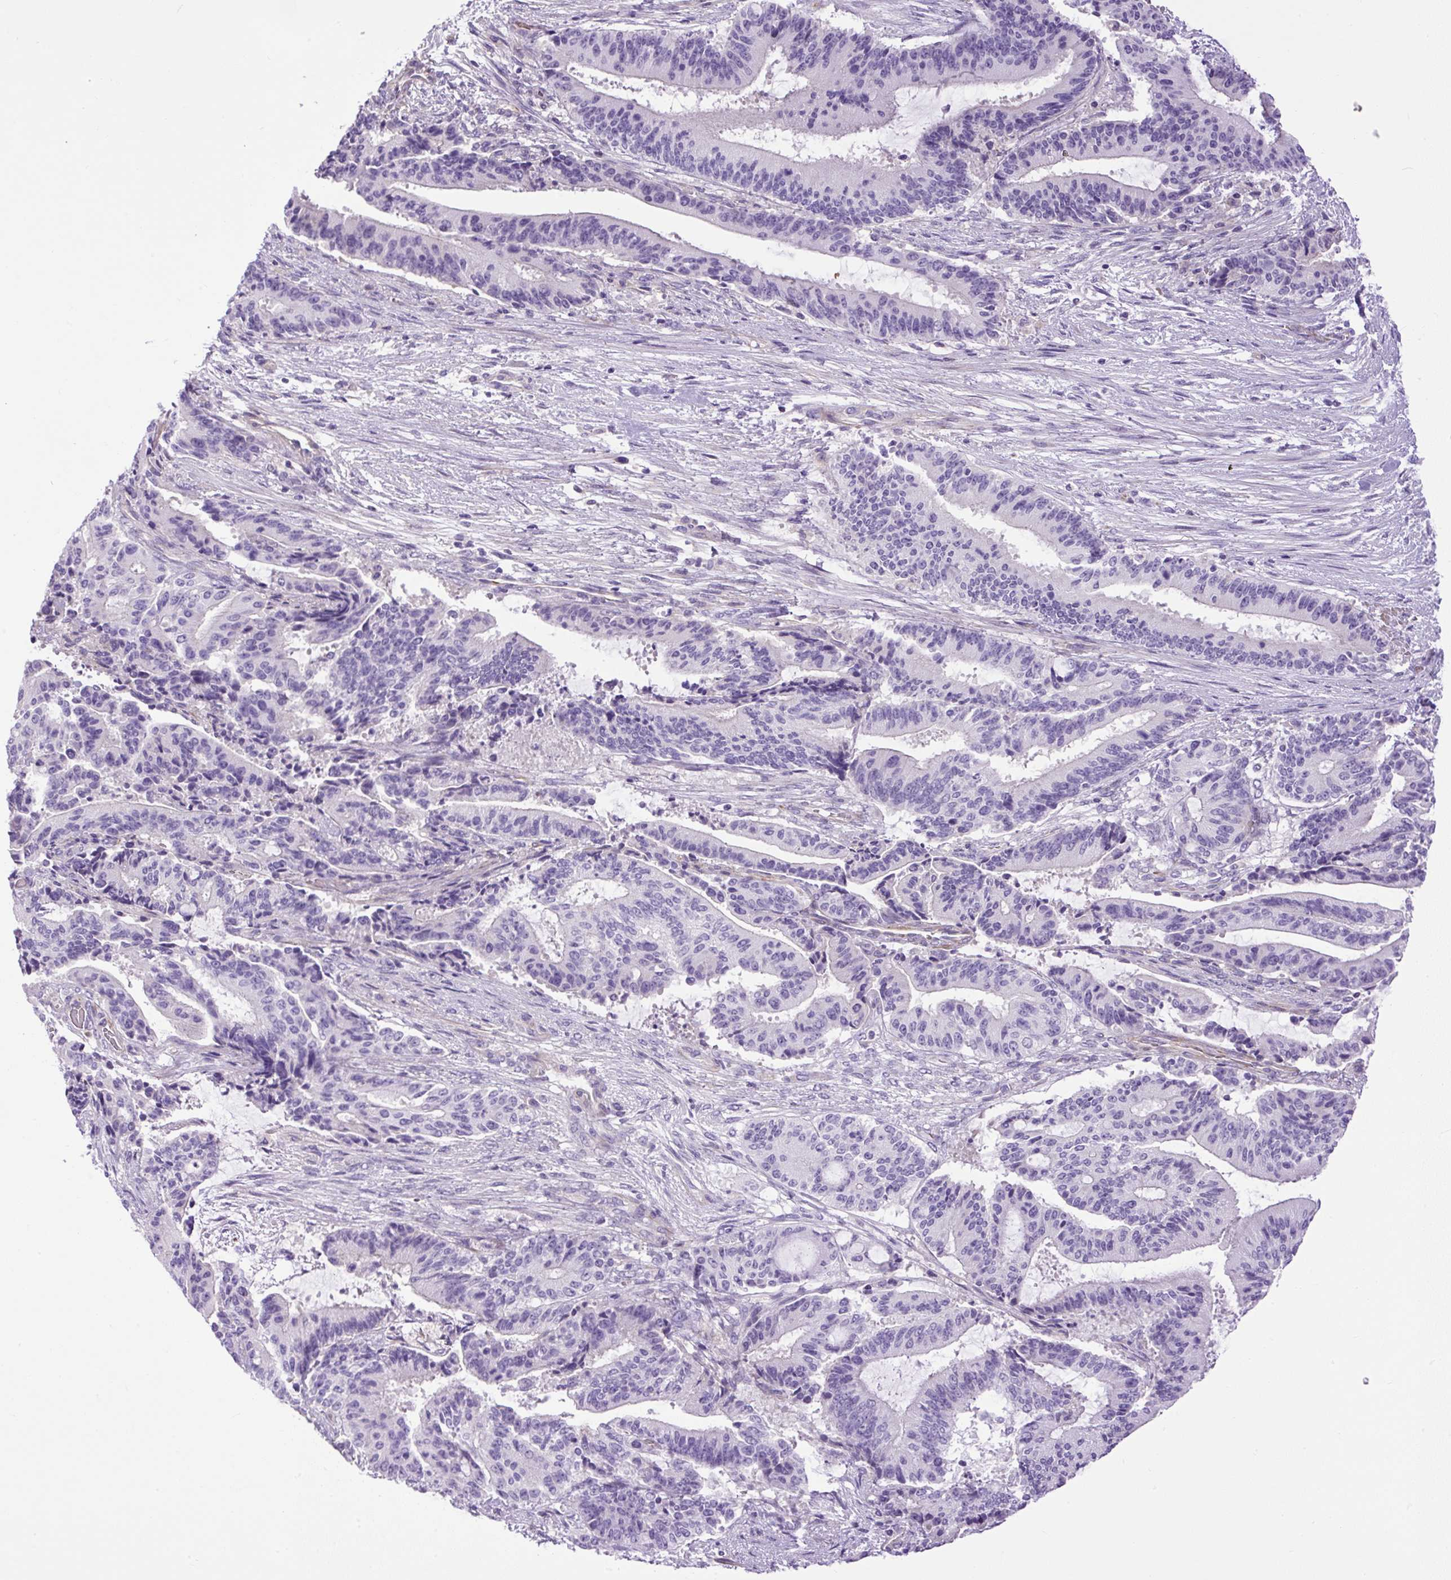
{"staining": {"intensity": "negative", "quantity": "none", "location": "none"}, "tissue": "liver cancer", "cell_type": "Tumor cells", "image_type": "cancer", "snomed": [{"axis": "morphology", "description": "Normal tissue, NOS"}, {"axis": "morphology", "description": "Cholangiocarcinoma"}, {"axis": "topography", "description": "Liver"}, {"axis": "topography", "description": "Peripheral nerve tissue"}], "caption": "Immunohistochemical staining of liver cancer (cholangiocarcinoma) exhibits no significant expression in tumor cells.", "gene": "VWA7", "patient": {"sex": "female", "age": 73}}